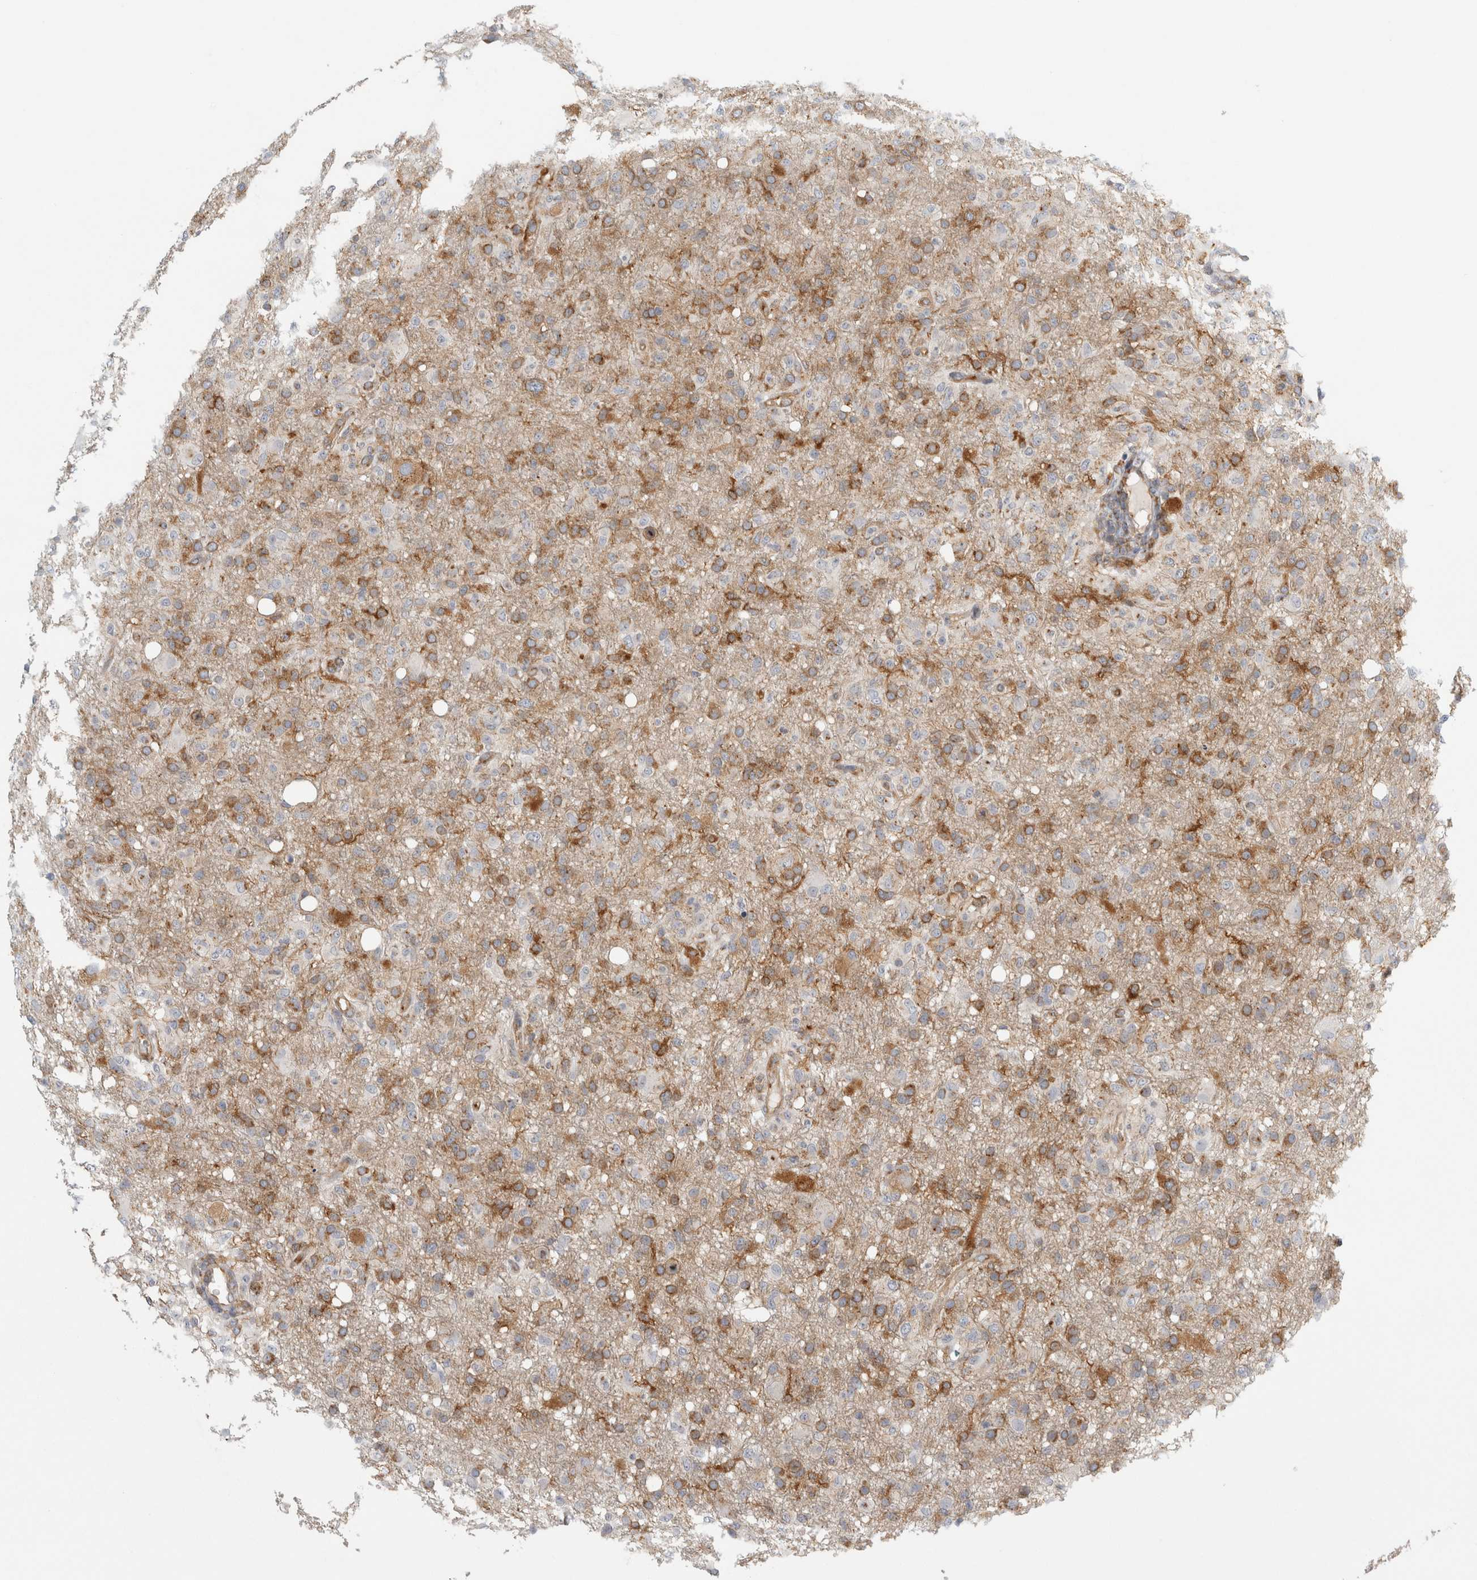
{"staining": {"intensity": "moderate", "quantity": ">75%", "location": "cytoplasmic/membranous"}, "tissue": "glioma", "cell_type": "Tumor cells", "image_type": "cancer", "snomed": [{"axis": "morphology", "description": "Glioma, malignant, High grade"}, {"axis": "topography", "description": "Brain"}], "caption": "Tumor cells demonstrate medium levels of moderate cytoplasmic/membranous expression in about >75% of cells in human glioma.", "gene": "PEX6", "patient": {"sex": "female", "age": 57}}